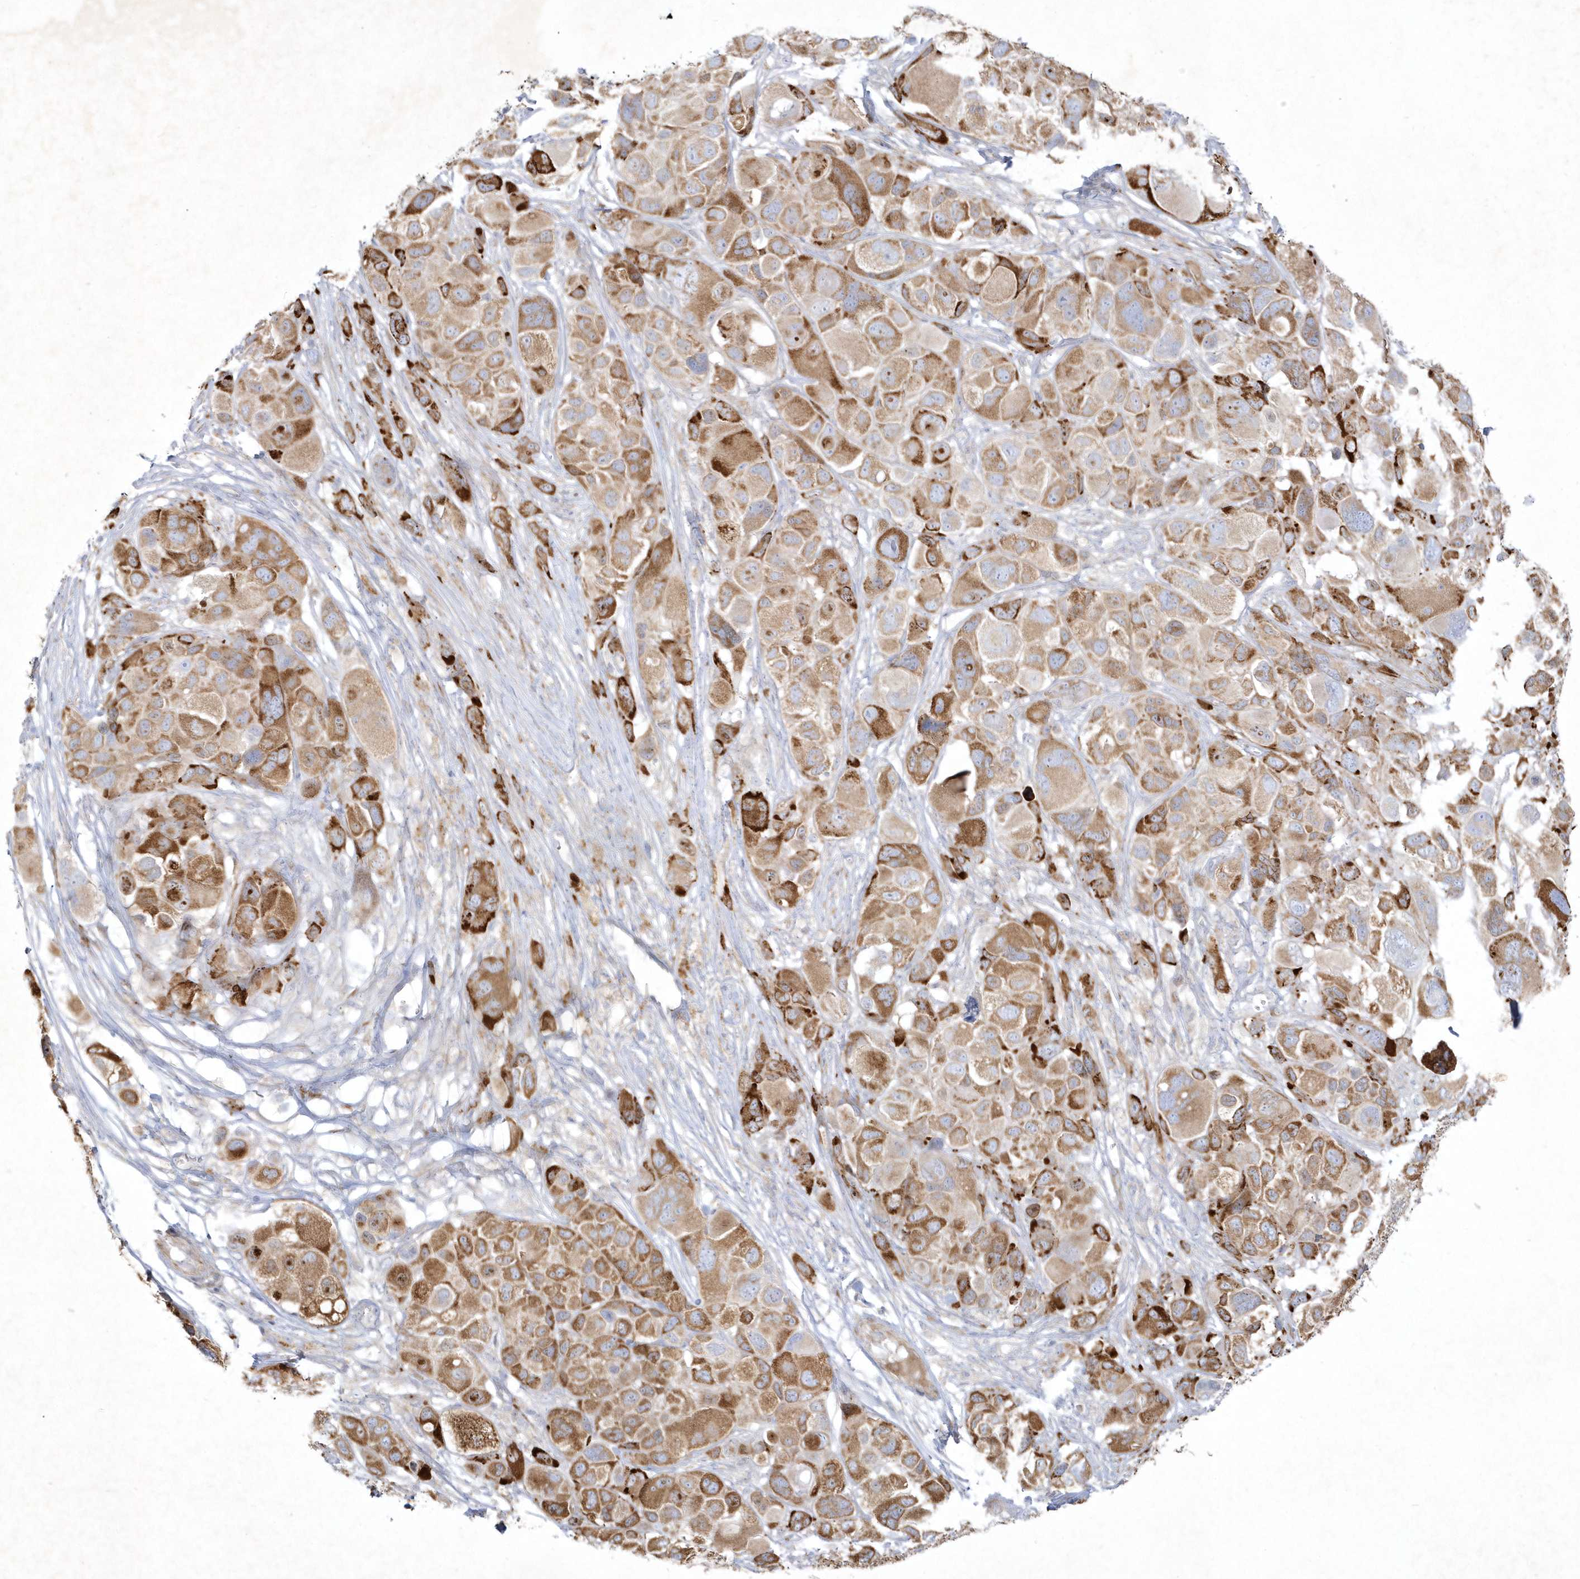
{"staining": {"intensity": "moderate", "quantity": ">75%", "location": "cytoplasmic/membranous"}, "tissue": "melanoma", "cell_type": "Tumor cells", "image_type": "cancer", "snomed": [{"axis": "morphology", "description": "Malignant melanoma, NOS"}, {"axis": "topography", "description": "Skin of trunk"}], "caption": "Immunohistochemical staining of malignant melanoma exhibits moderate cytoplasmic/membranous protein expression in about >75% of tumor cells.", "gene": "LARS1", "patient": {"sex": "male", "age": 71}}